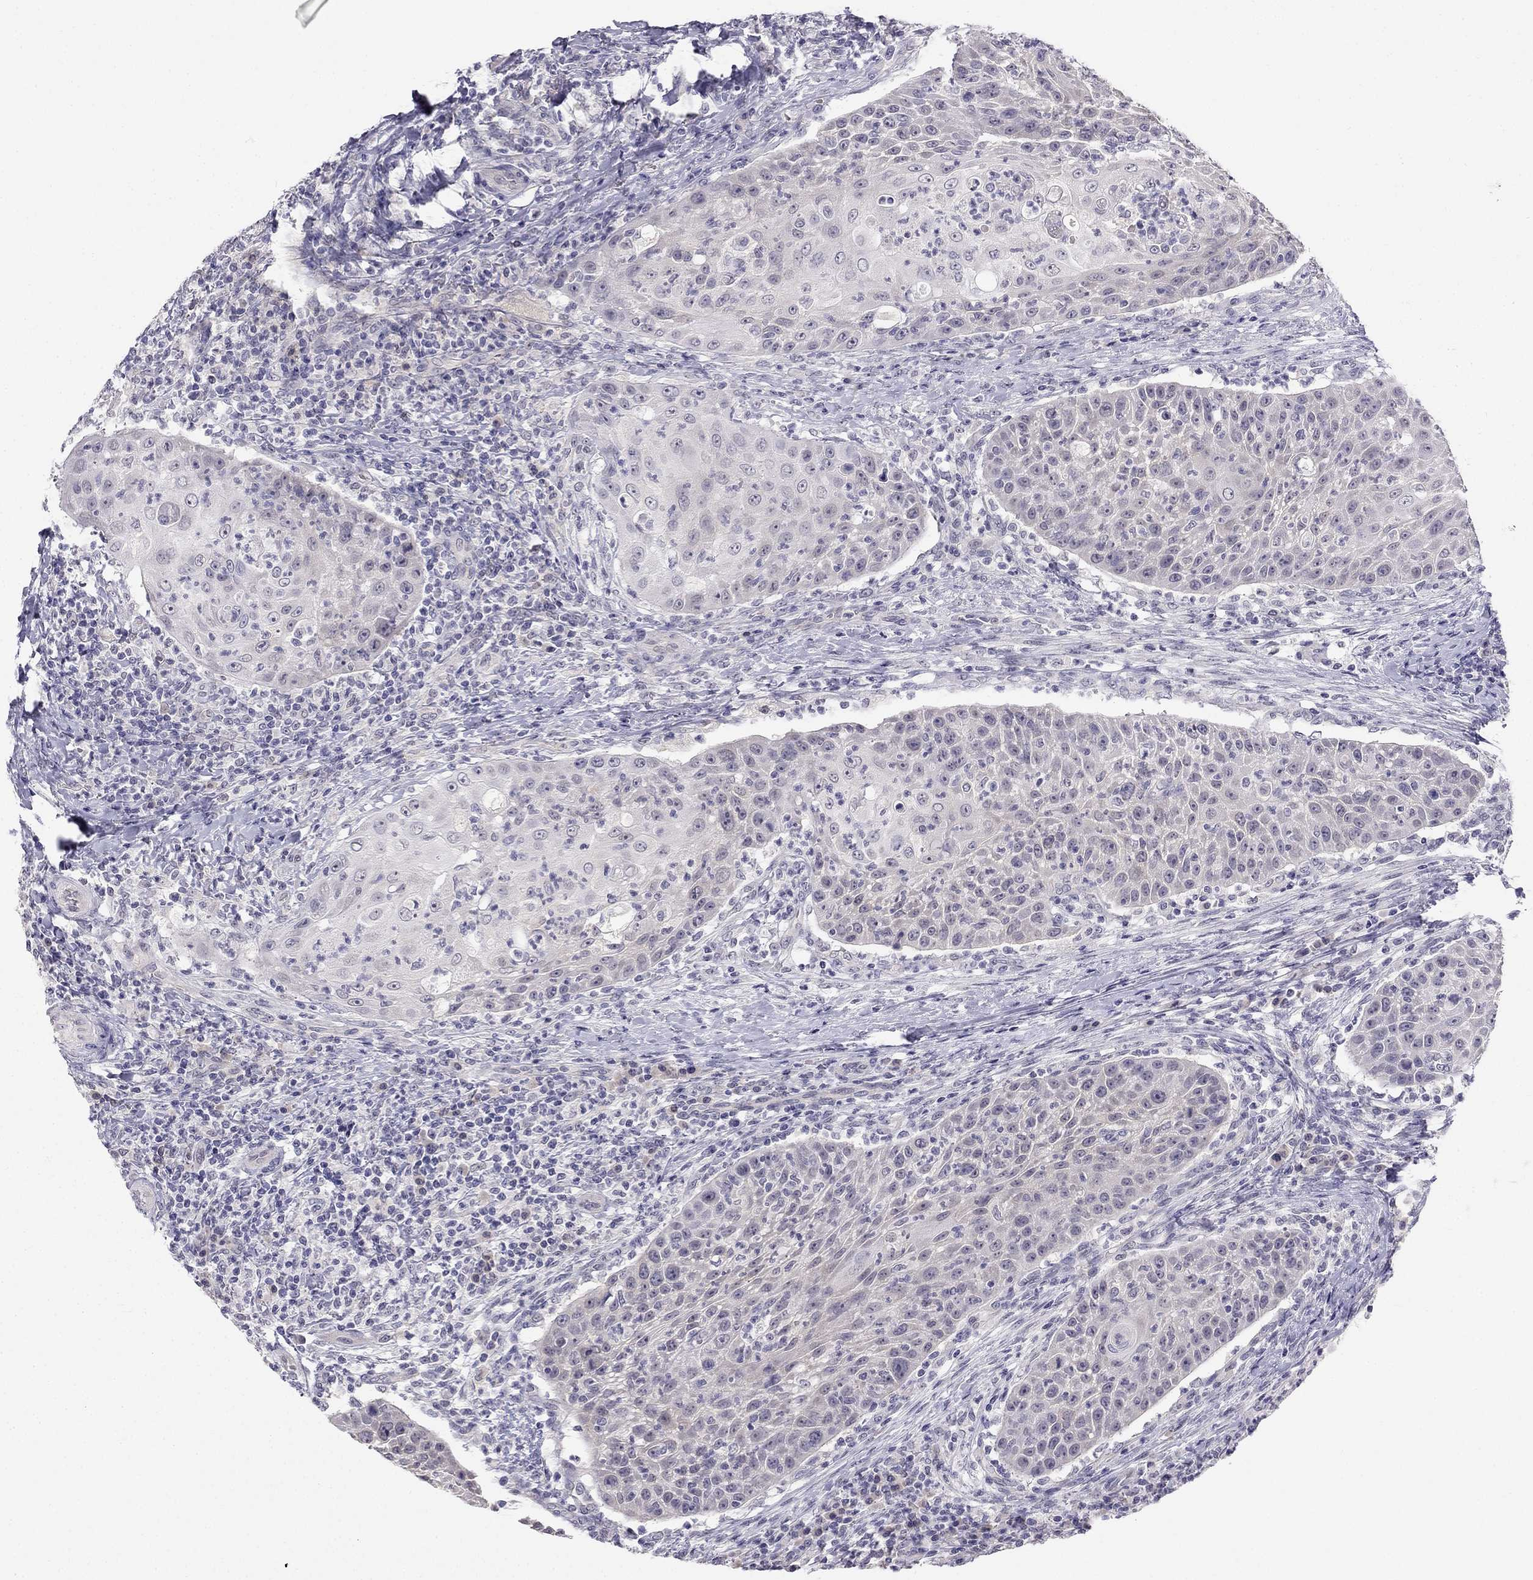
{"staining": {"intensity": "negative", "quantity": "none", "location": "none"}, "tissue": "head and neck cancer", "cell_type": "Tumor cells", "image_type": "cancer", "snomed": [{"axis": "morphology", "description": "Squamous cell carcinoma, NOS"}, {"axis": "topography", "description": "Head-Neck"}], "caption": "This micrograph is of head and neck cancer (squamous cell carcinoma) stained with immunohistochemistry to label a protein in brown with the nuclei are counter-stained blue. There is no expression in tumor cells.", "gene": "C16orf89", "patient": {"sex": "male", "age": 69}}